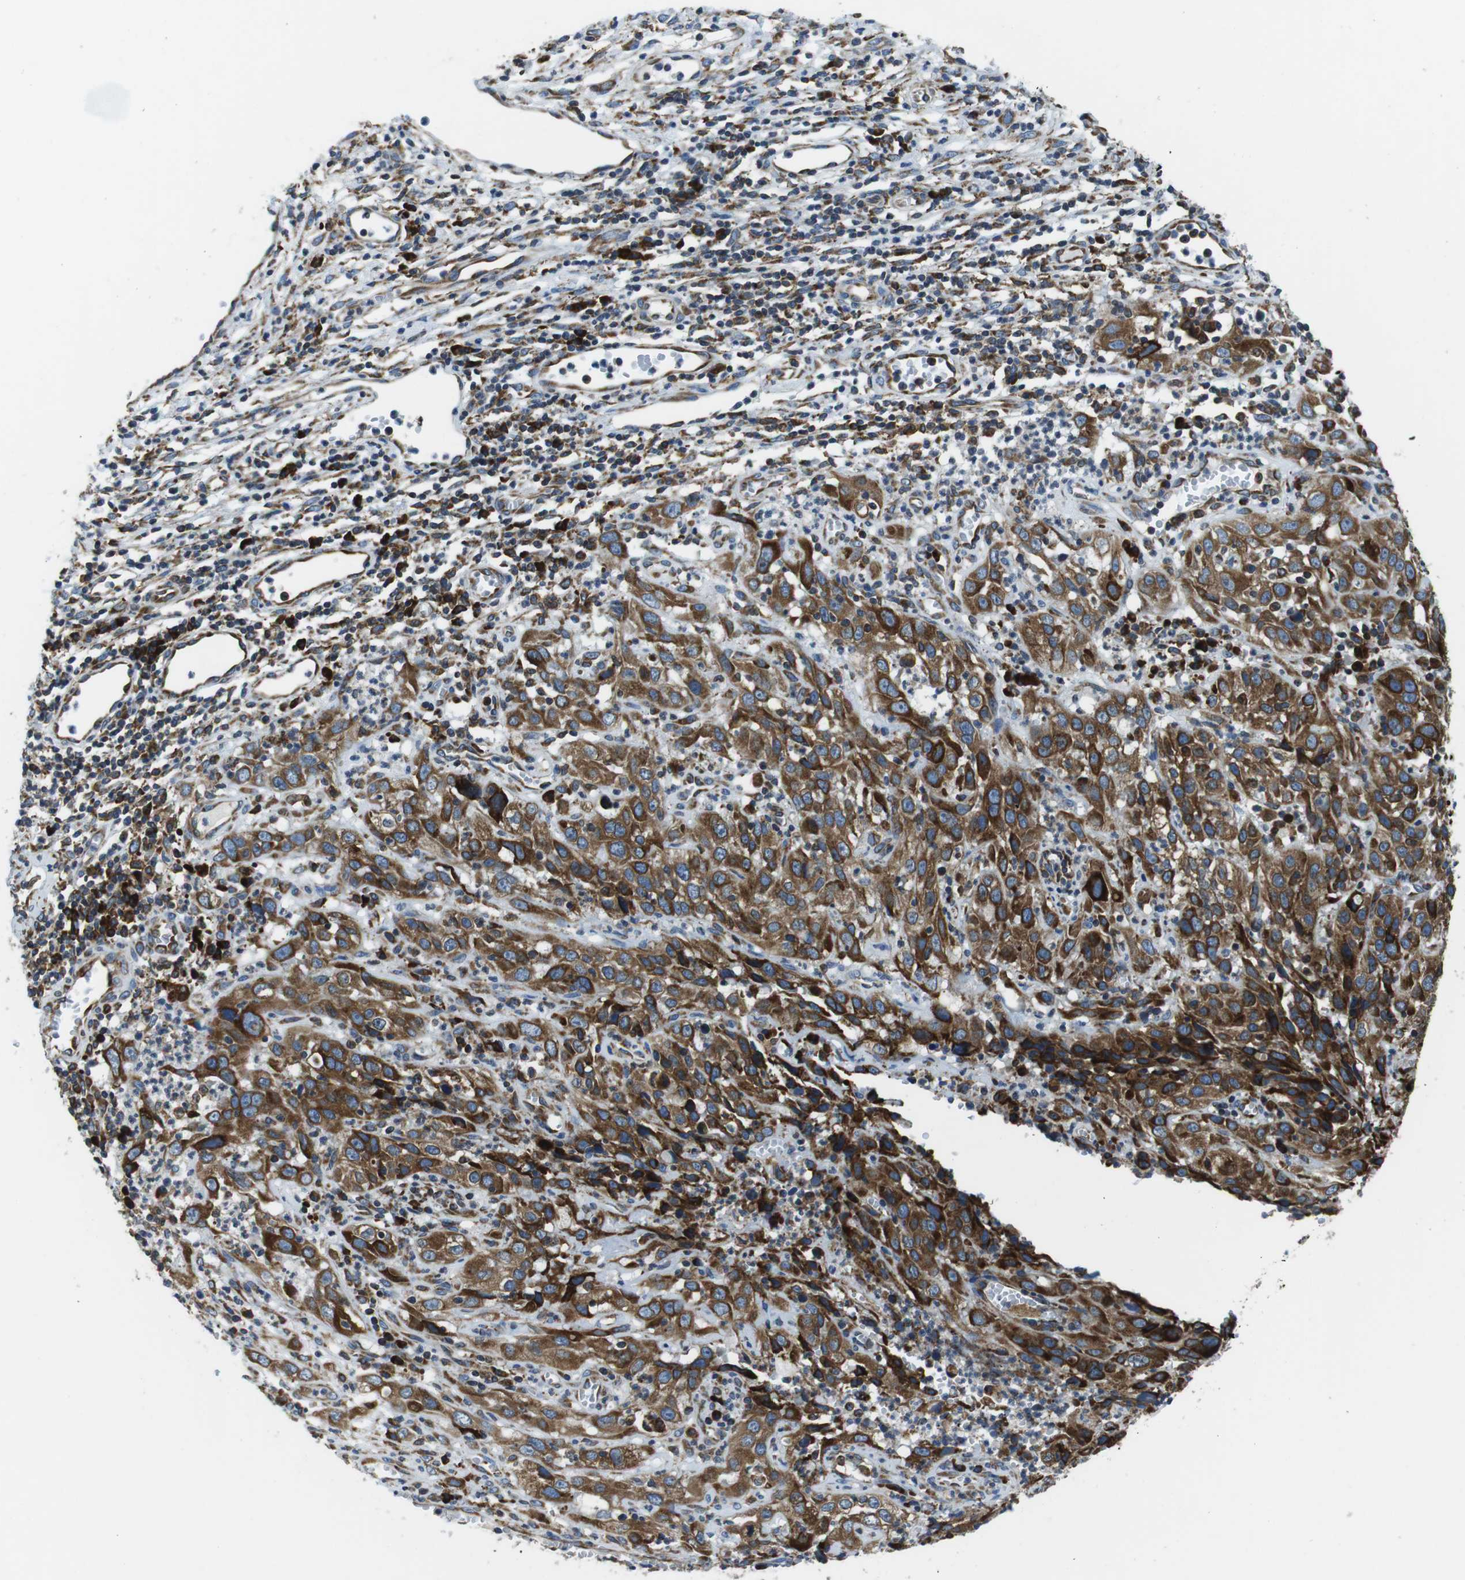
{"staining": {"intensity": "strong", "quantity": ">75%", "location": "cytoplasmic/membranous"}, "tissue": "cervical cancer", "cell_type": "Tumor cells", "image_type": "cancer", "snomed": [{"axis": "morphology", "description": "Squamous cell carcinoma, NOS"}, {"axis": "topography", "description": "Cervix"}], "caption": "Immunohistochemistry (DAB (3,3'-diaminobenzidine)) staining of cervical cancer demonstrates strong cytoplasmic/membranous protein positivity in approximately >75% of tumor cells.", "gene": "UGGT1", "patient": {"sex": "female", "age": 32}}